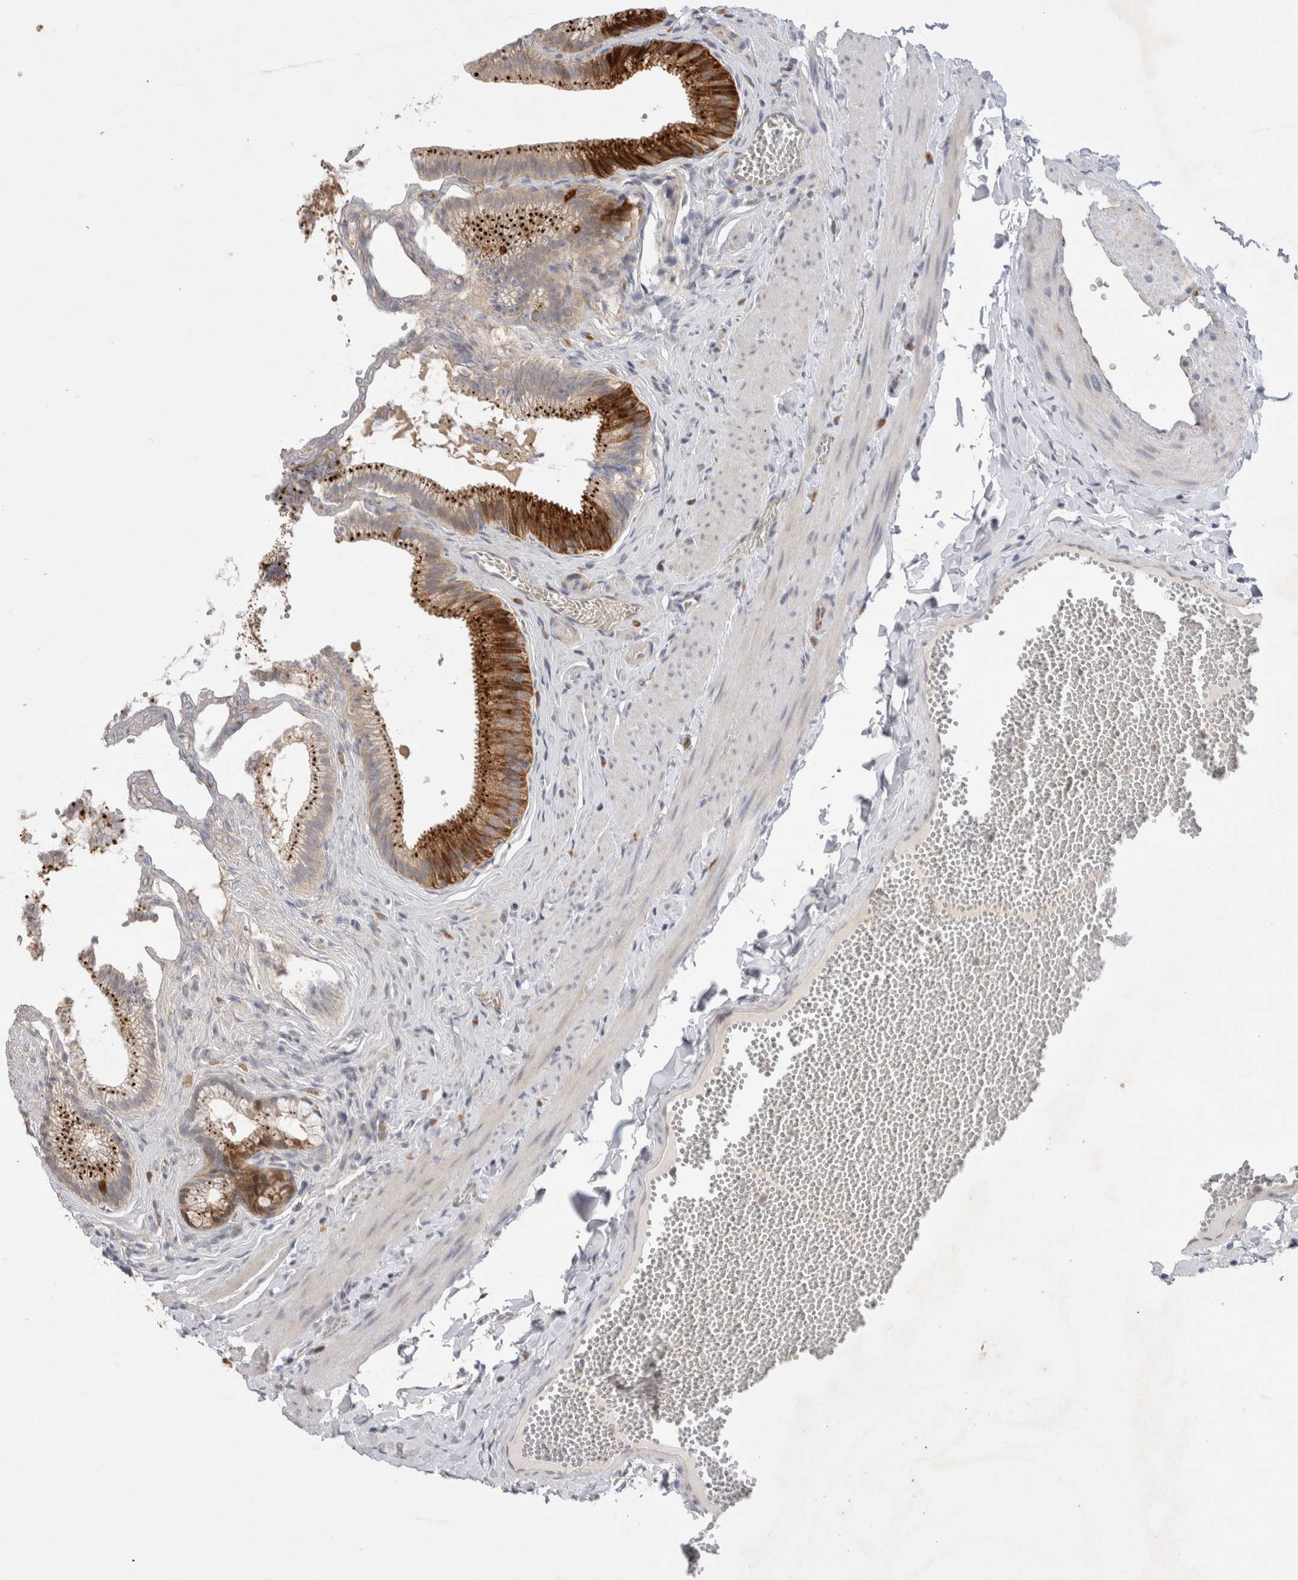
{"staining": {"intensity": "strong", "quantity": ">75%", "location": "cytoplasmic/membranous"}, "tissue": "gallbladder", "cell_type": "Glandular cells", "image_type": "normal", "snomed": [{"axis": "morphology", "description": "Normal tissue, NOS"}, {"axis": "topography", "description": "Gallbladder"}], "caption": "Immunohistochemistry (DAB (3,3'-diaminobenzidine)) staining of benign human gallbladder exhibits strong cytoplasmic/membranous protein positivity in about >75% of glandular cells.", "gene": "TBC1D16", "patient": {"sex": "male", "age": 38}}